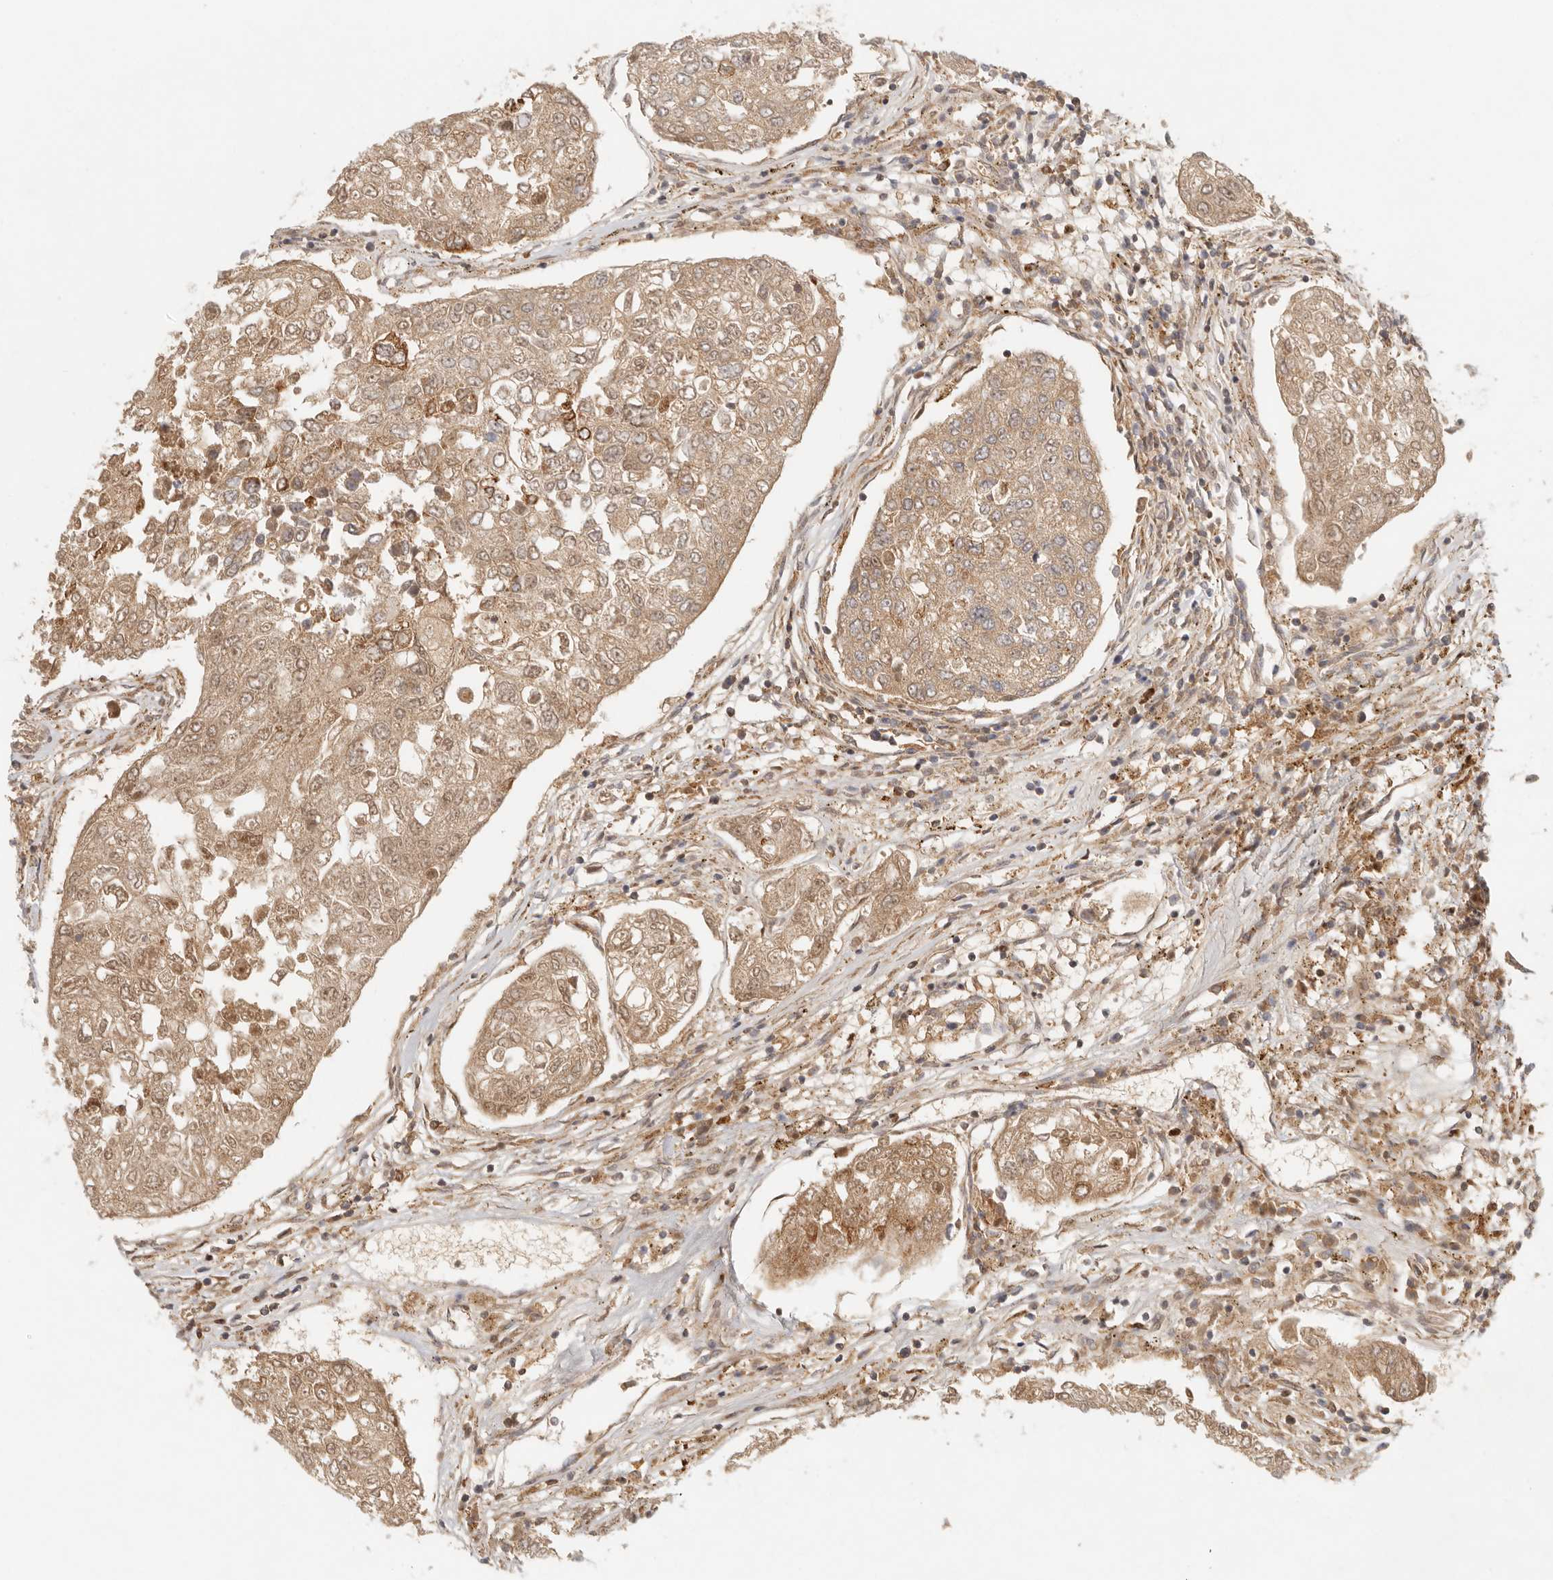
{"staining": {"intensity": "moderate", "quantity": "25%-75%", "location": "cytoplasmic/membranous,nuclear"}, "tissue": "urothelial cancer", "cell_type": "Tumor cells", "image_type": "cancer", "snomed": [{"axis": "morphology", "description": "Urothelial carcinoma, High grade"}, {"axis": "topography", "description": "Lymph node"}, {"axis": "topography", "description": "Urinary bladder"}], "caption": "Human high-grade urothelial carcinoma stained with a brown dye displays moderate cytoplasmic/membranous and nuclear positive positivity in approximately 25%-75% of tumor cells.", "gene": "AHDC1", "patient": {"sex": "male", "age": 51}}